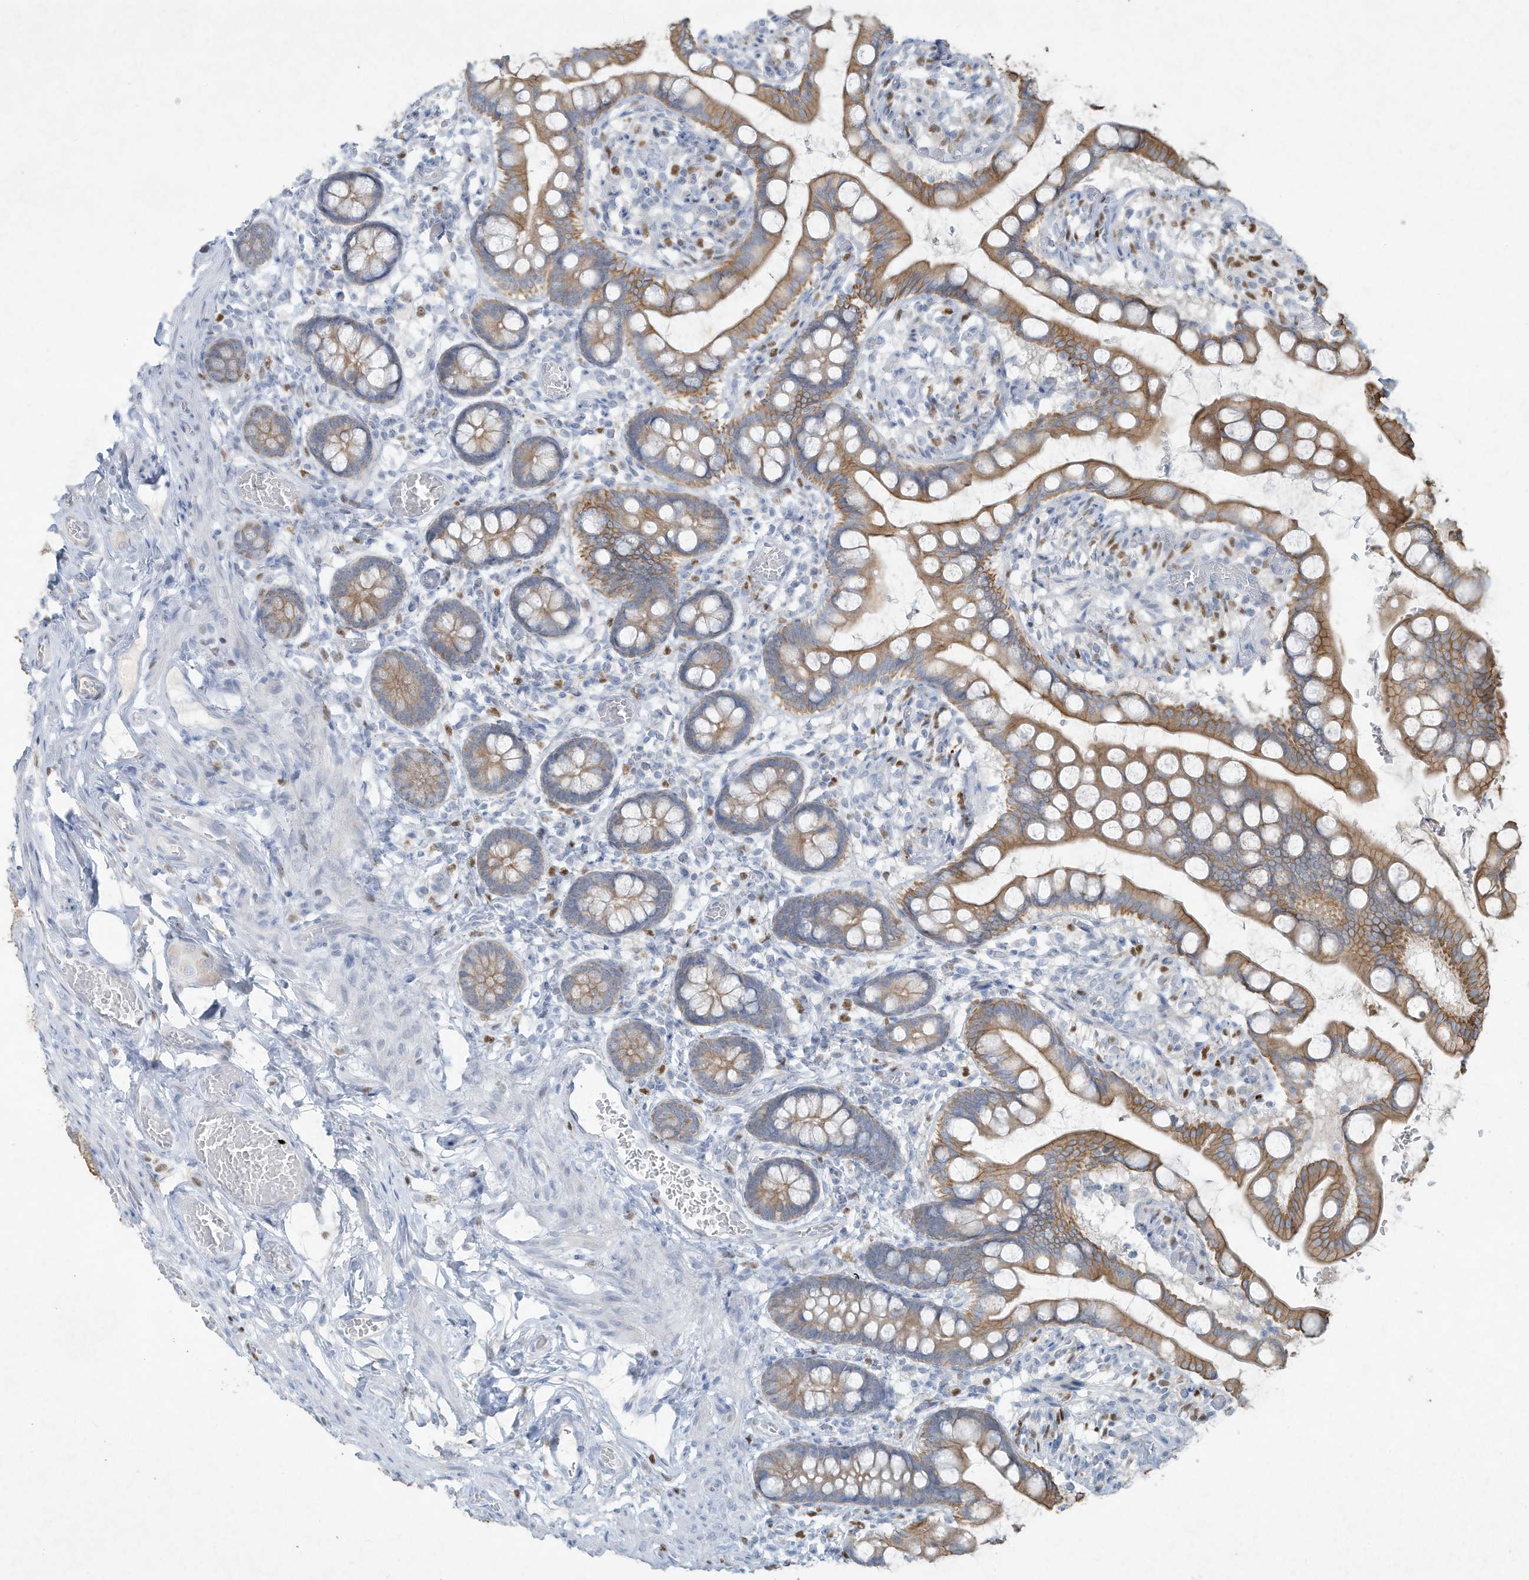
{"staining": {"intensity": "moderate", "quantity": ">75%", "location": "cytoplasmic/membranous"}, "tissue": "small intestine", "cell_type": "Glandular cells", "image_type": "normal", "snomed": [{"axis": "morphology", "description": "Normal tissue, NOS"}, {"axis": "topography", "description": "Small intestine"}], "caption": "Brown immunohistochemical staining in normal small intestine reveals moderate cytoplasmic/membranous staining in approximately >75% of glandular cells.", "gene": "TUBE1", "patient": {"sex": "male", "age": 52}}